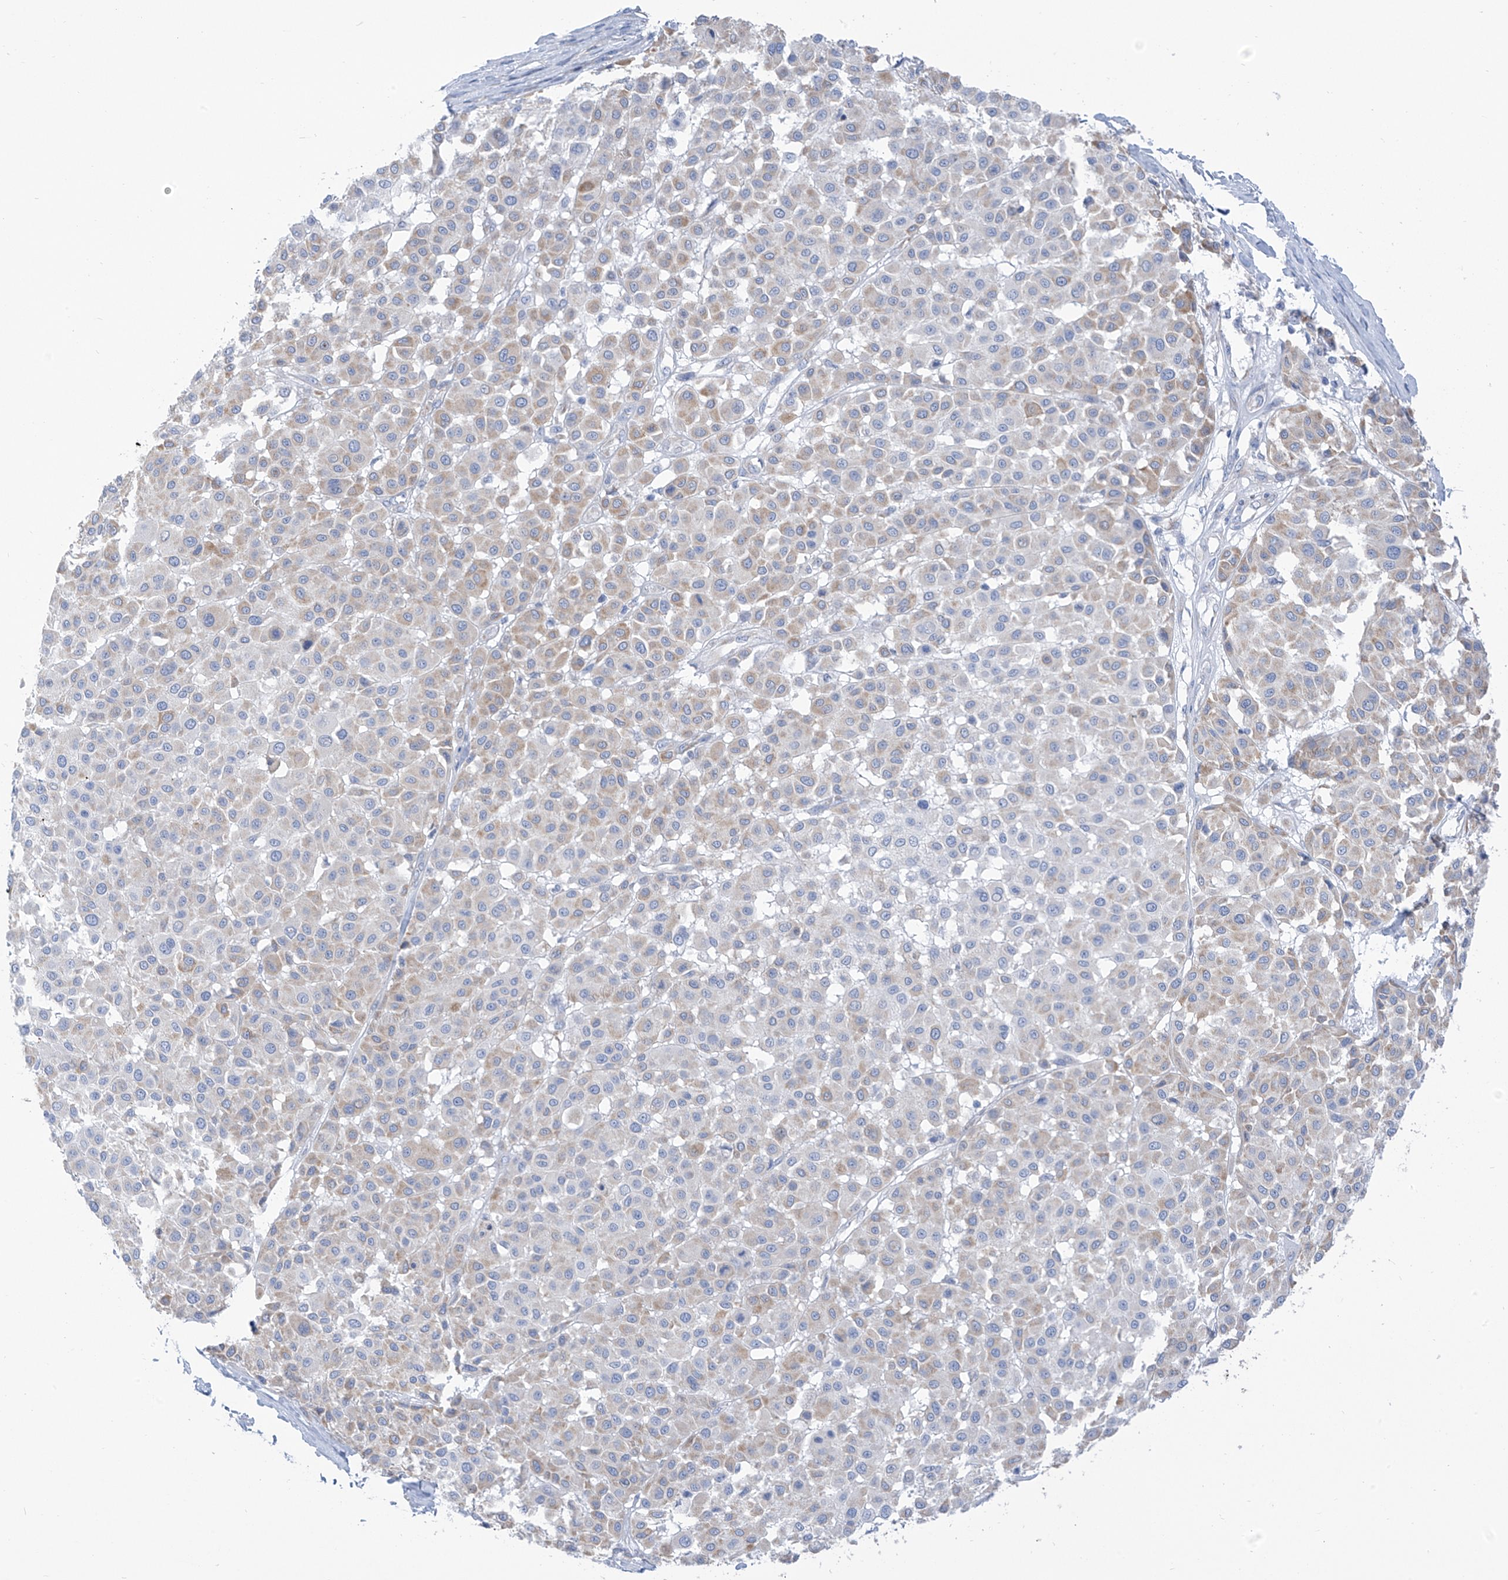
{"staining": {"intensity": "weak", "quantity": "<25%", "location": "cytoplasmic/membranous"}, "tissue": "melanoma", "cell_type": "Tumor cells", "image_type": "cancer", "snomed": [{"axis": "morphology", "description": "Malignant melanoma, Metastatic site"}, {"axis": "topography", "description": "Soft tissue"}], "caption": "This is an immunohistochemistry image of melanoma. There is no expression in tumor cells.", "gene": "RCN2", "patient": {"sex": "male", "age": 41}}